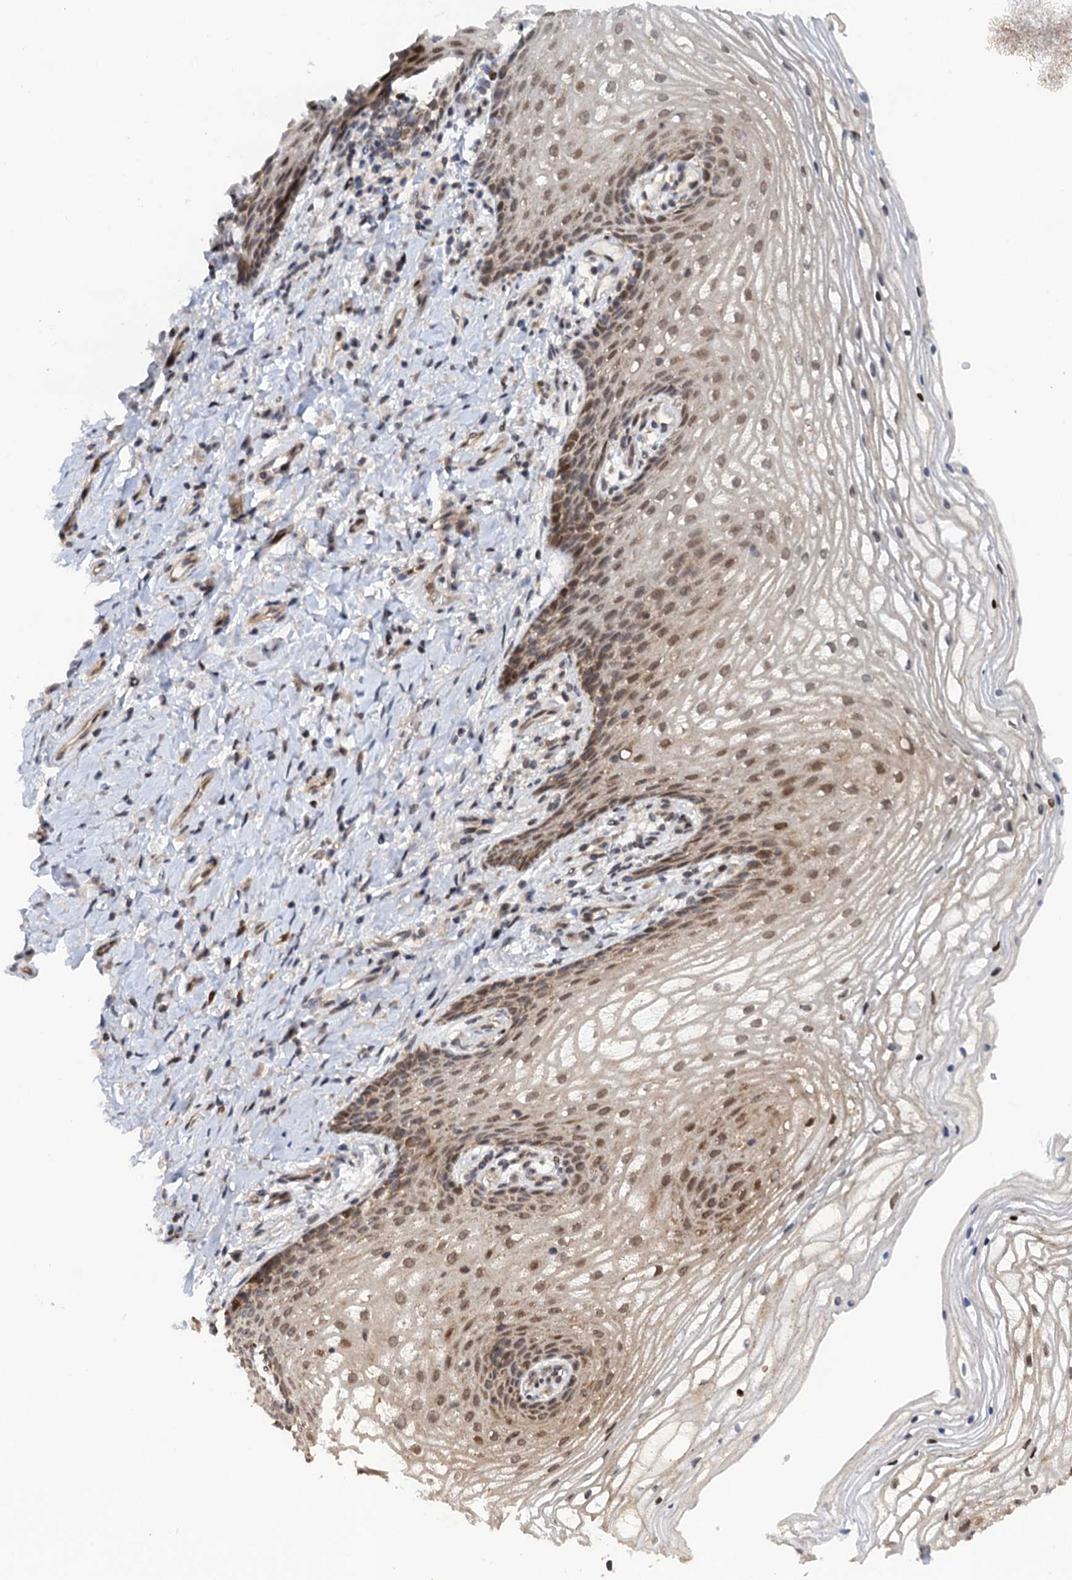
{"staining": {"intensity": "moderate", "quantity": "25%-75%", "location": "nuclear"}, "tissue": "vagina", "cell_type": "Squamous epithelial cells", "image_type": "normal", "snomed": [{"axis": "morphology", "description": "Normal tissue, NOS"}, {"axis": "topography", "description": "Vagina"}], "caption": "High-power microscopy captured an IHC photomicrograph of normal vagina, revealing moderate nuclear staining in approximately 25%-75% of squamous epithelial cells.", "gene": "ZAR1L", "patient": {"sex": "female", "age": 60}}